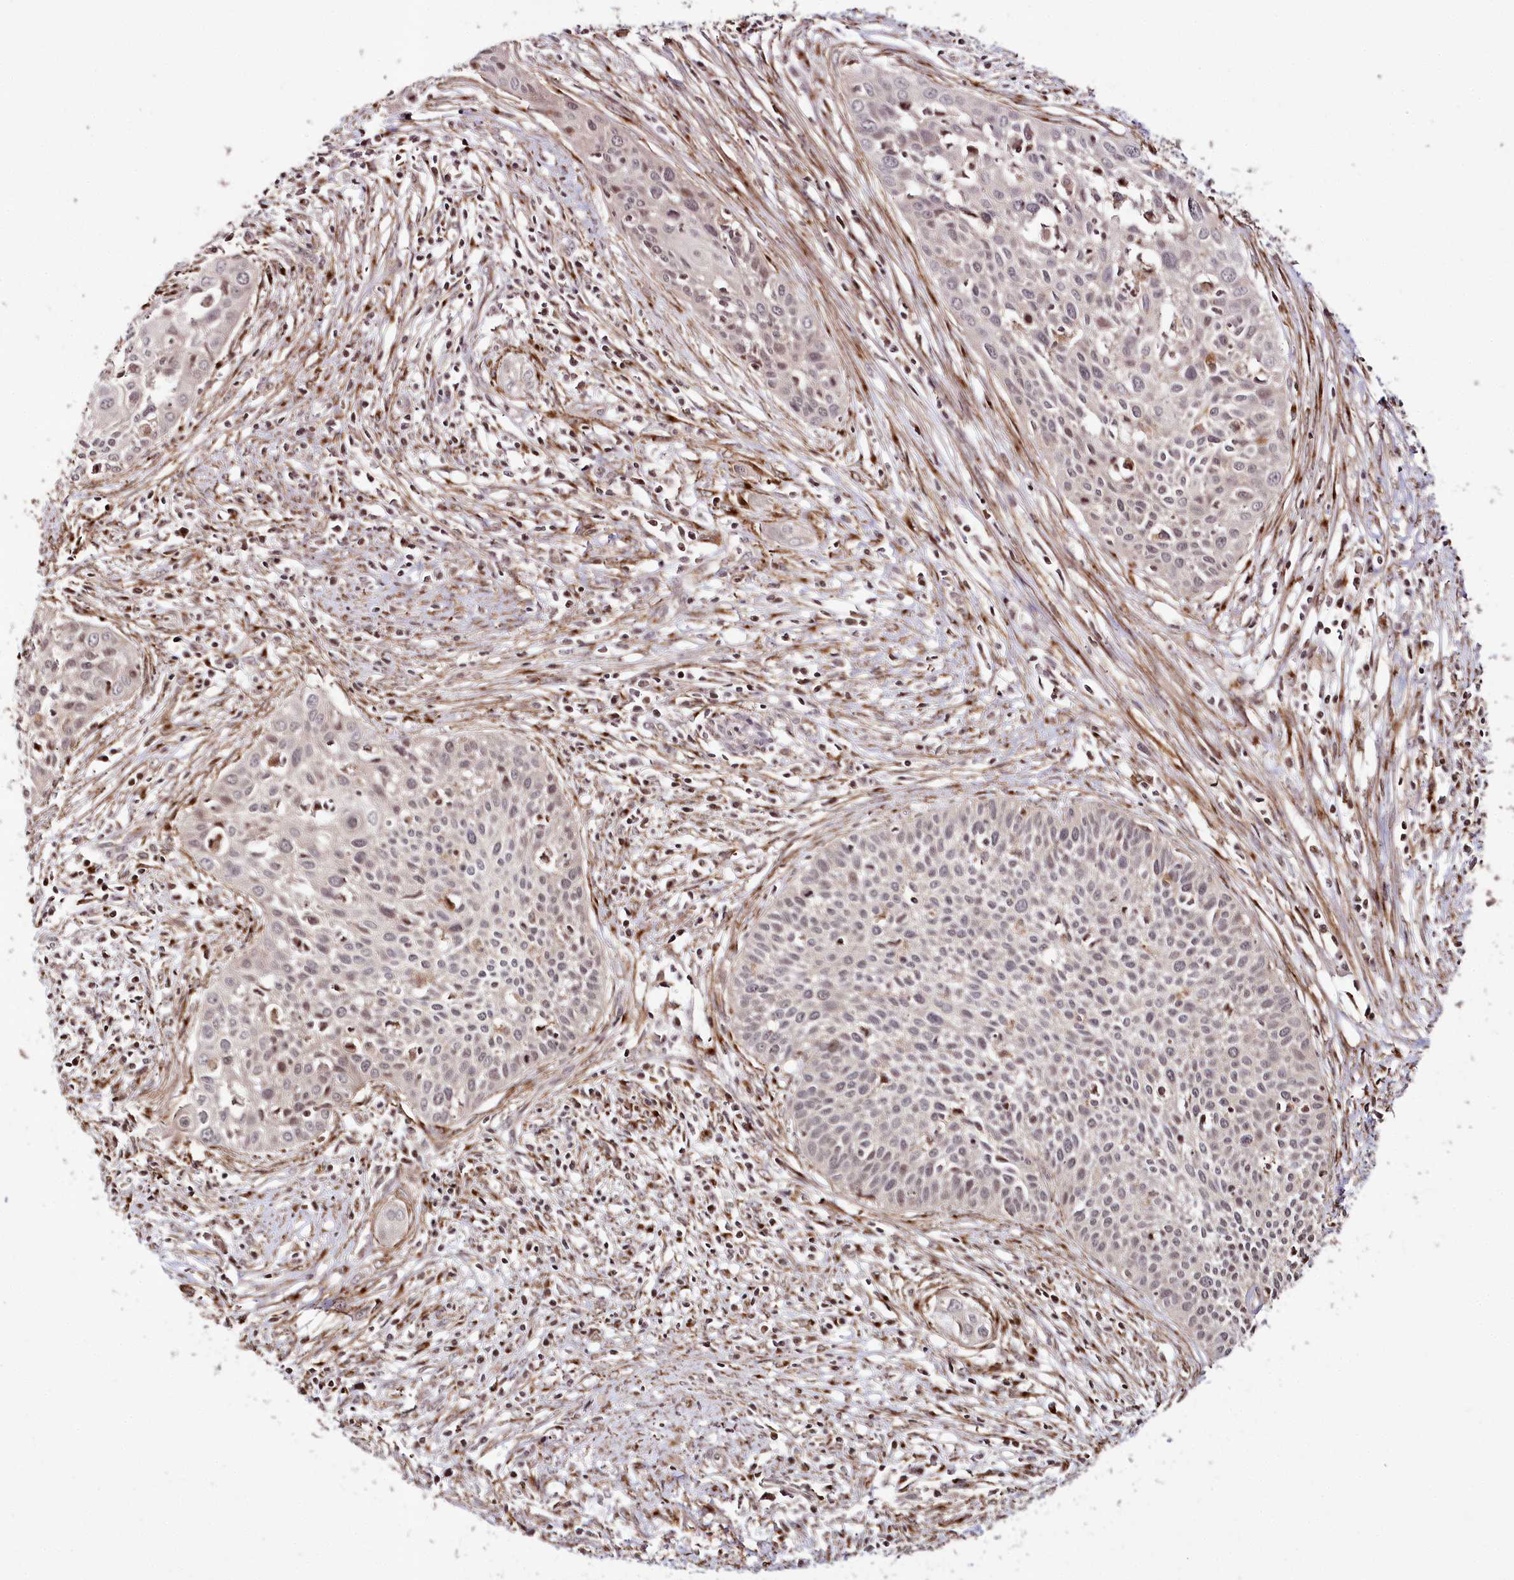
{"staining": {"intensity": "weak", "quantity": "<25%", "location": "nuclear"}, "tissue": "cervical cancer", "cell_type": "Tumor cells", "image_type": "cancer", "snomed": [{"axis": "morphology", "description": "Squamous cell carcinoma, NOS"}, {"axis": "topography", "description": "Cervix"}], "caption": "Immunohistochemistry image of neoplastic tissue: cervical cancer stained with DAB (3,3'-diaminobenzidine) exhibits no significant protein positivity in tumor cells. (DAB immunohistochemistry, high magnification).", "gene": "HOXC8", "patient": {"sex": "female", "age": 34}}